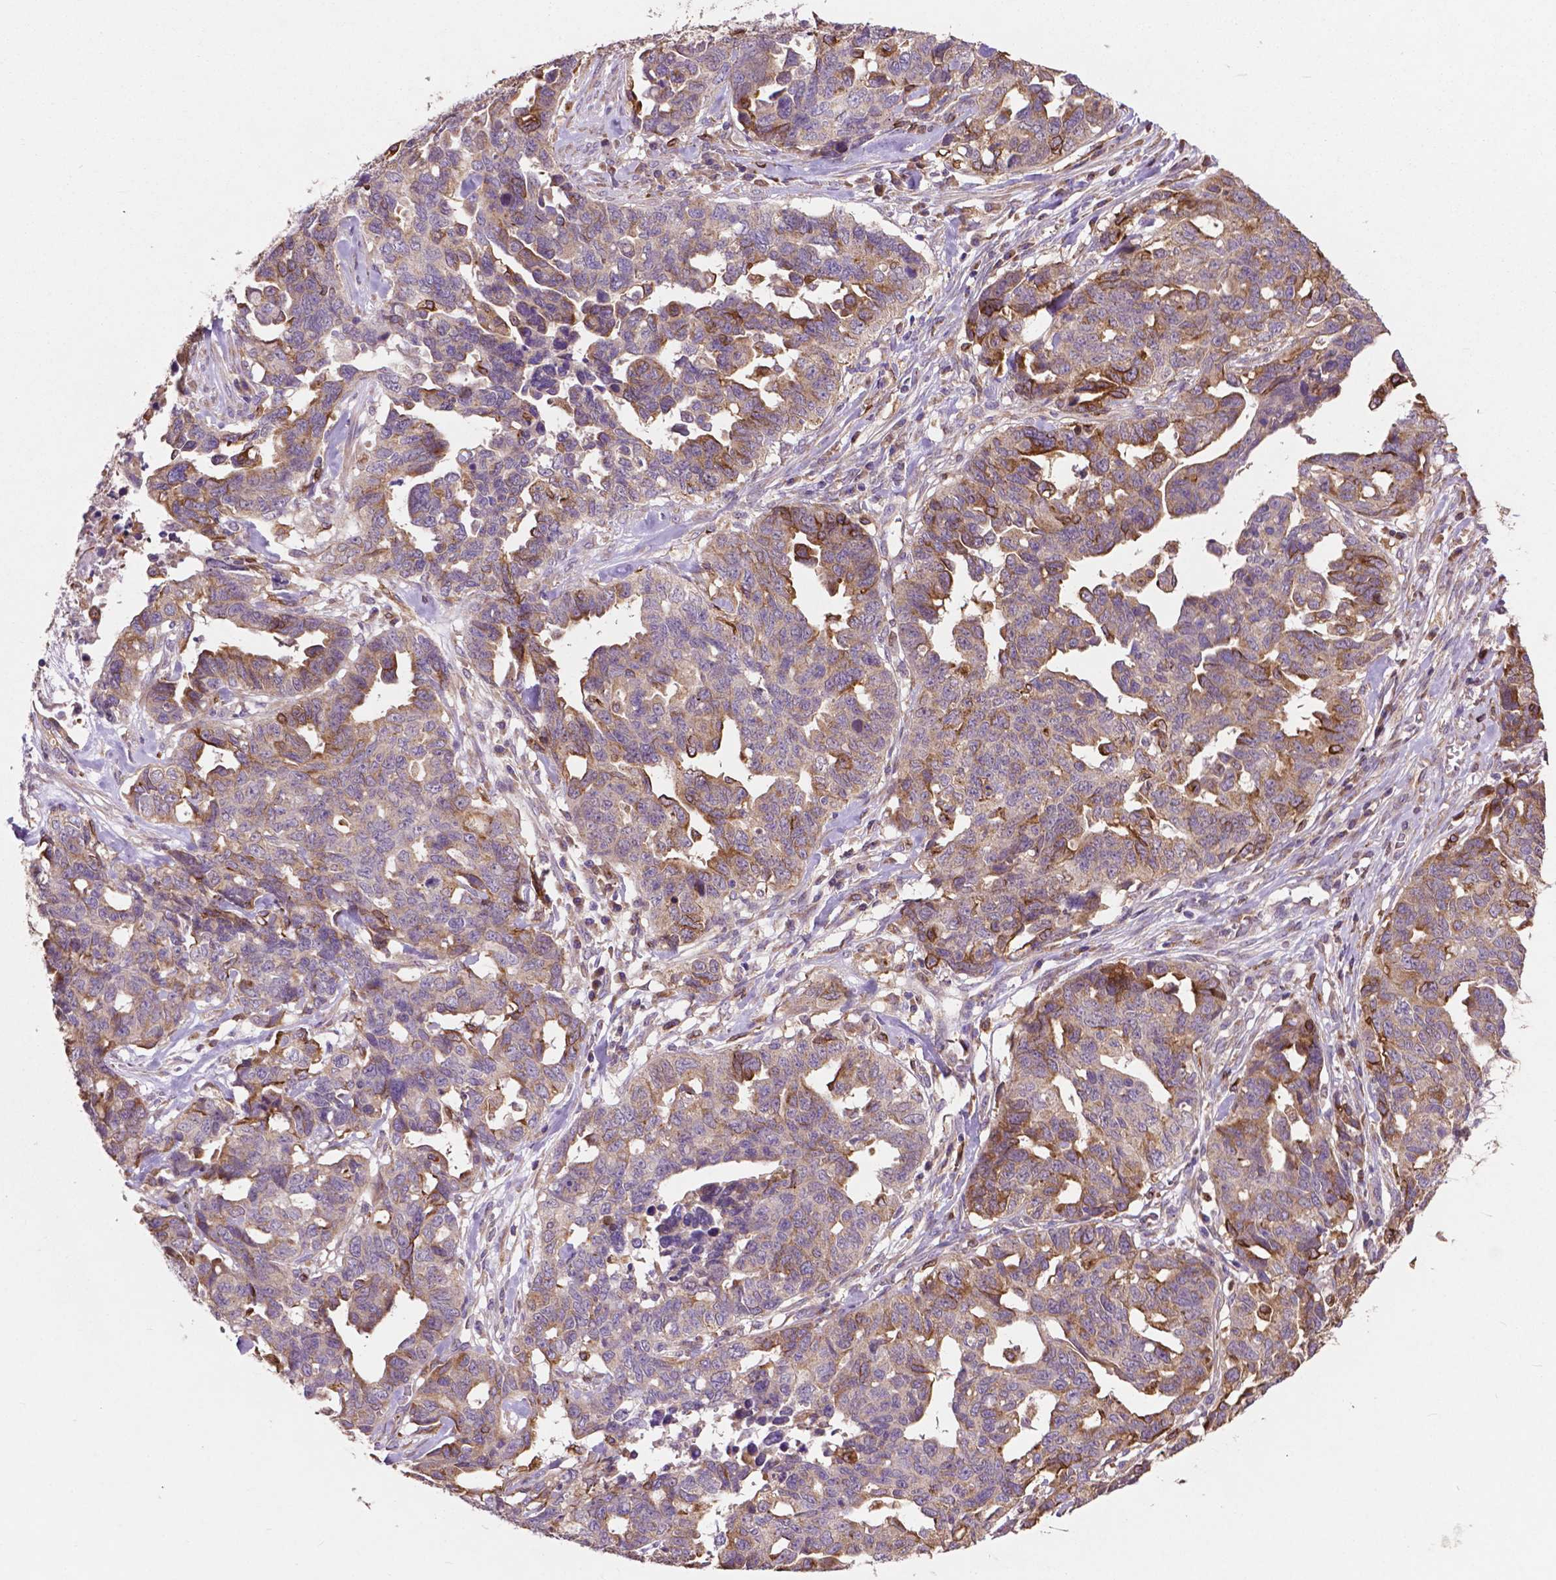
{"staining": {"intensity": "moderate", "quantity": "<25%", "location": "cytoplasmic/membranous"}, "tissue": "ovarian cancer", "cell_type": "Tumor cells", "image_type": "cancer", "snomed": [{"axis": "morphology", "description": "Cystadenocarcinoma, serous, NOS"}, {"axis": "topography", "description": "Ovary"}], "caption": "Moderate cytoplasmic/membranous protein expression is appreciated in approximately <25% of tumor cells in ovarian serous cystadenocarcinoma.", "gene": "MBTPS1", "patient": {"sex": "female", "age": 69}}